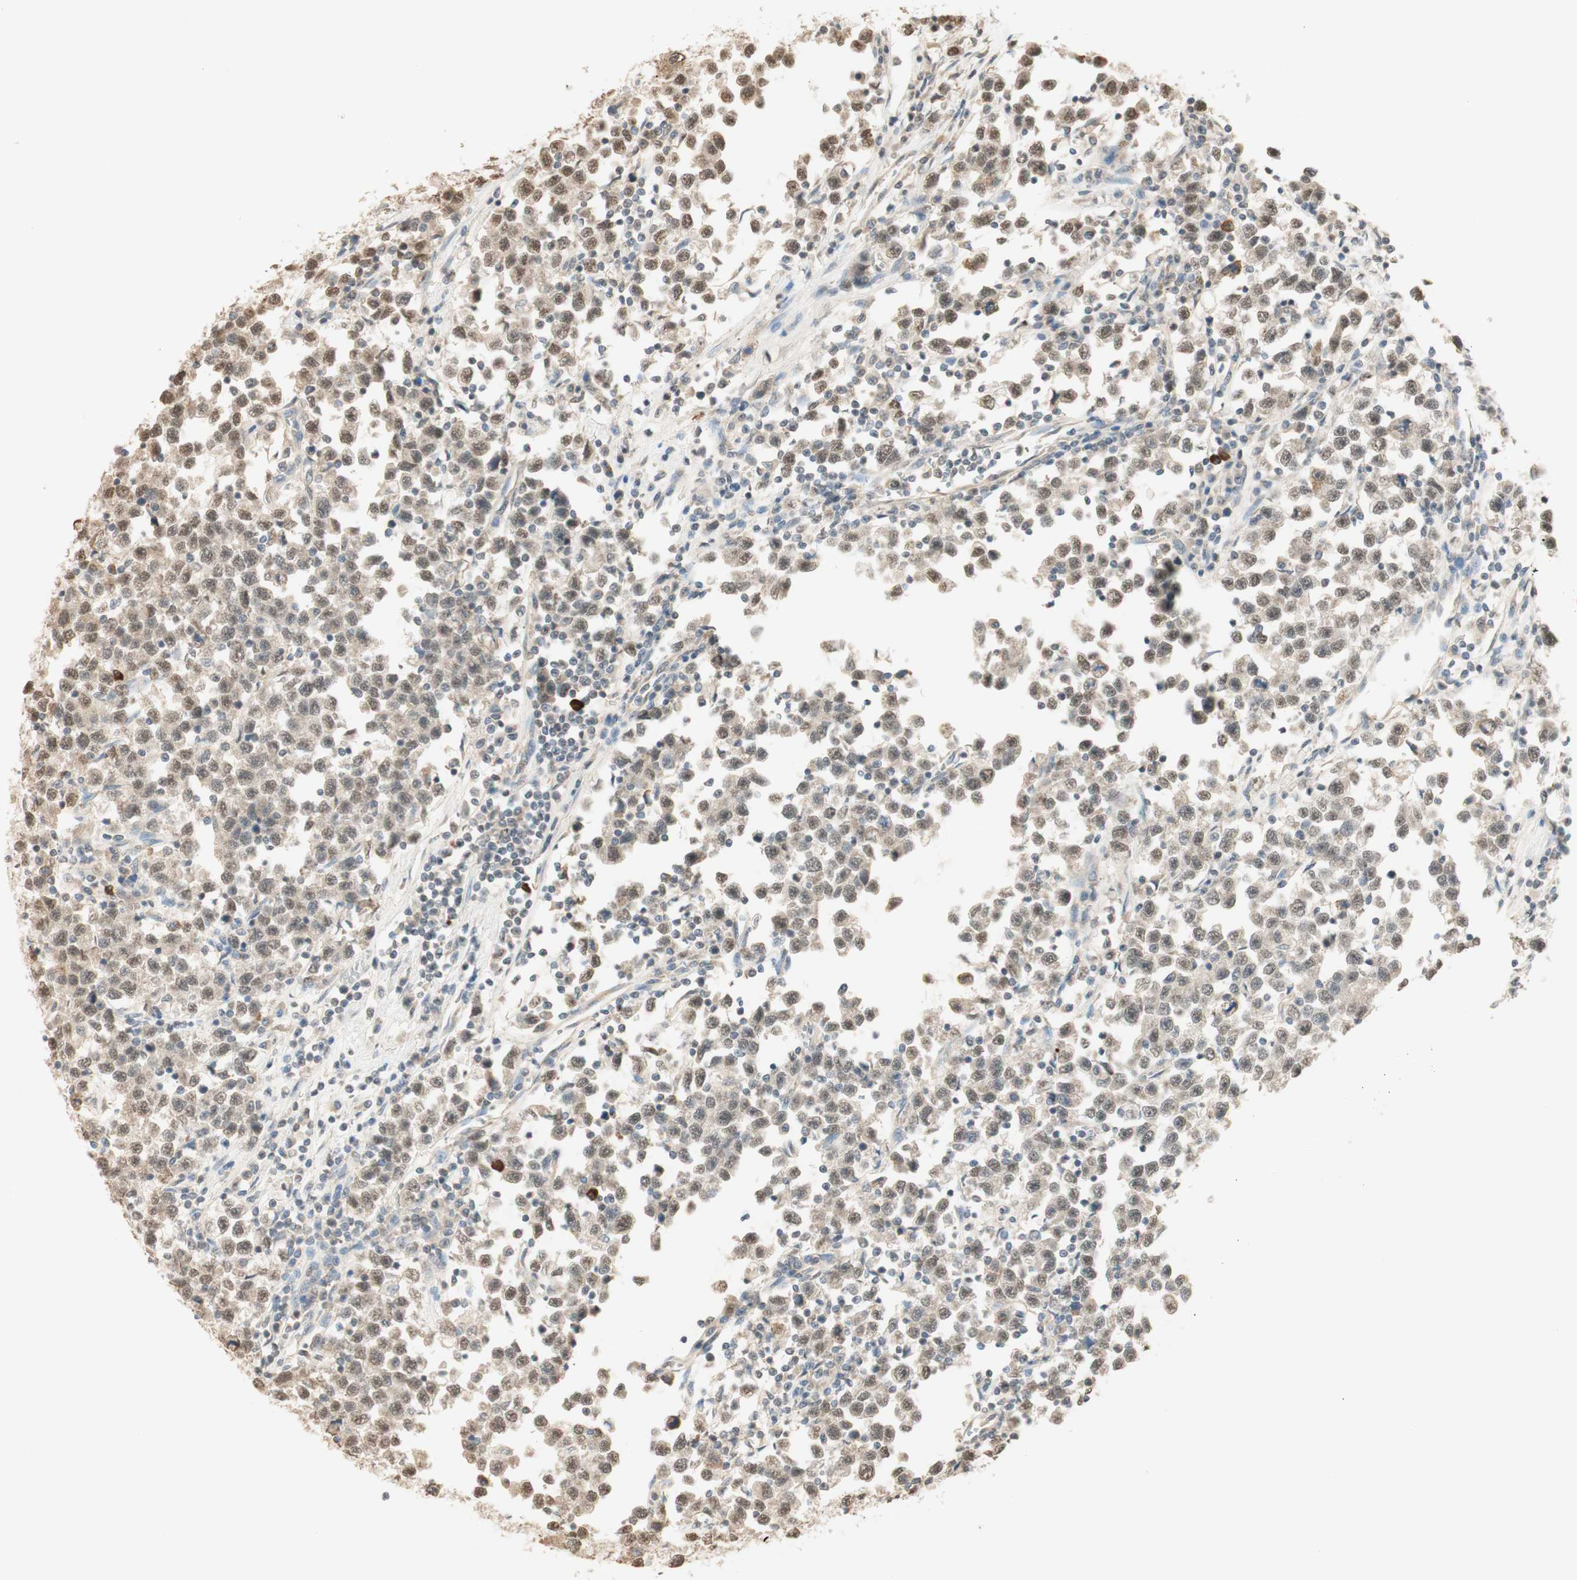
{"staining": {"intensity": "moderate", "quantity": "25%-75%", "location": "cytoplasmic/membranous,nuclear"}, "tissue": "testis cancer", "cell_type": "Tumor cells", "image_type": "cancer", "snomed": [{"axis": "morphology", "description": "Seminoma, NOS"}, {"axis": "topography", "description": "Testis"}], "caption": "DAB (3,3'-diaminobenzidine) immunohistochemical staining of human testis cancer demonstrates moderate cytoplasmic/membranous and nuclear protein expression in approximately 25%-75% of tumor cells.", "gene": "SPINT2", "patient": {"sex": "male", "age": 43}}